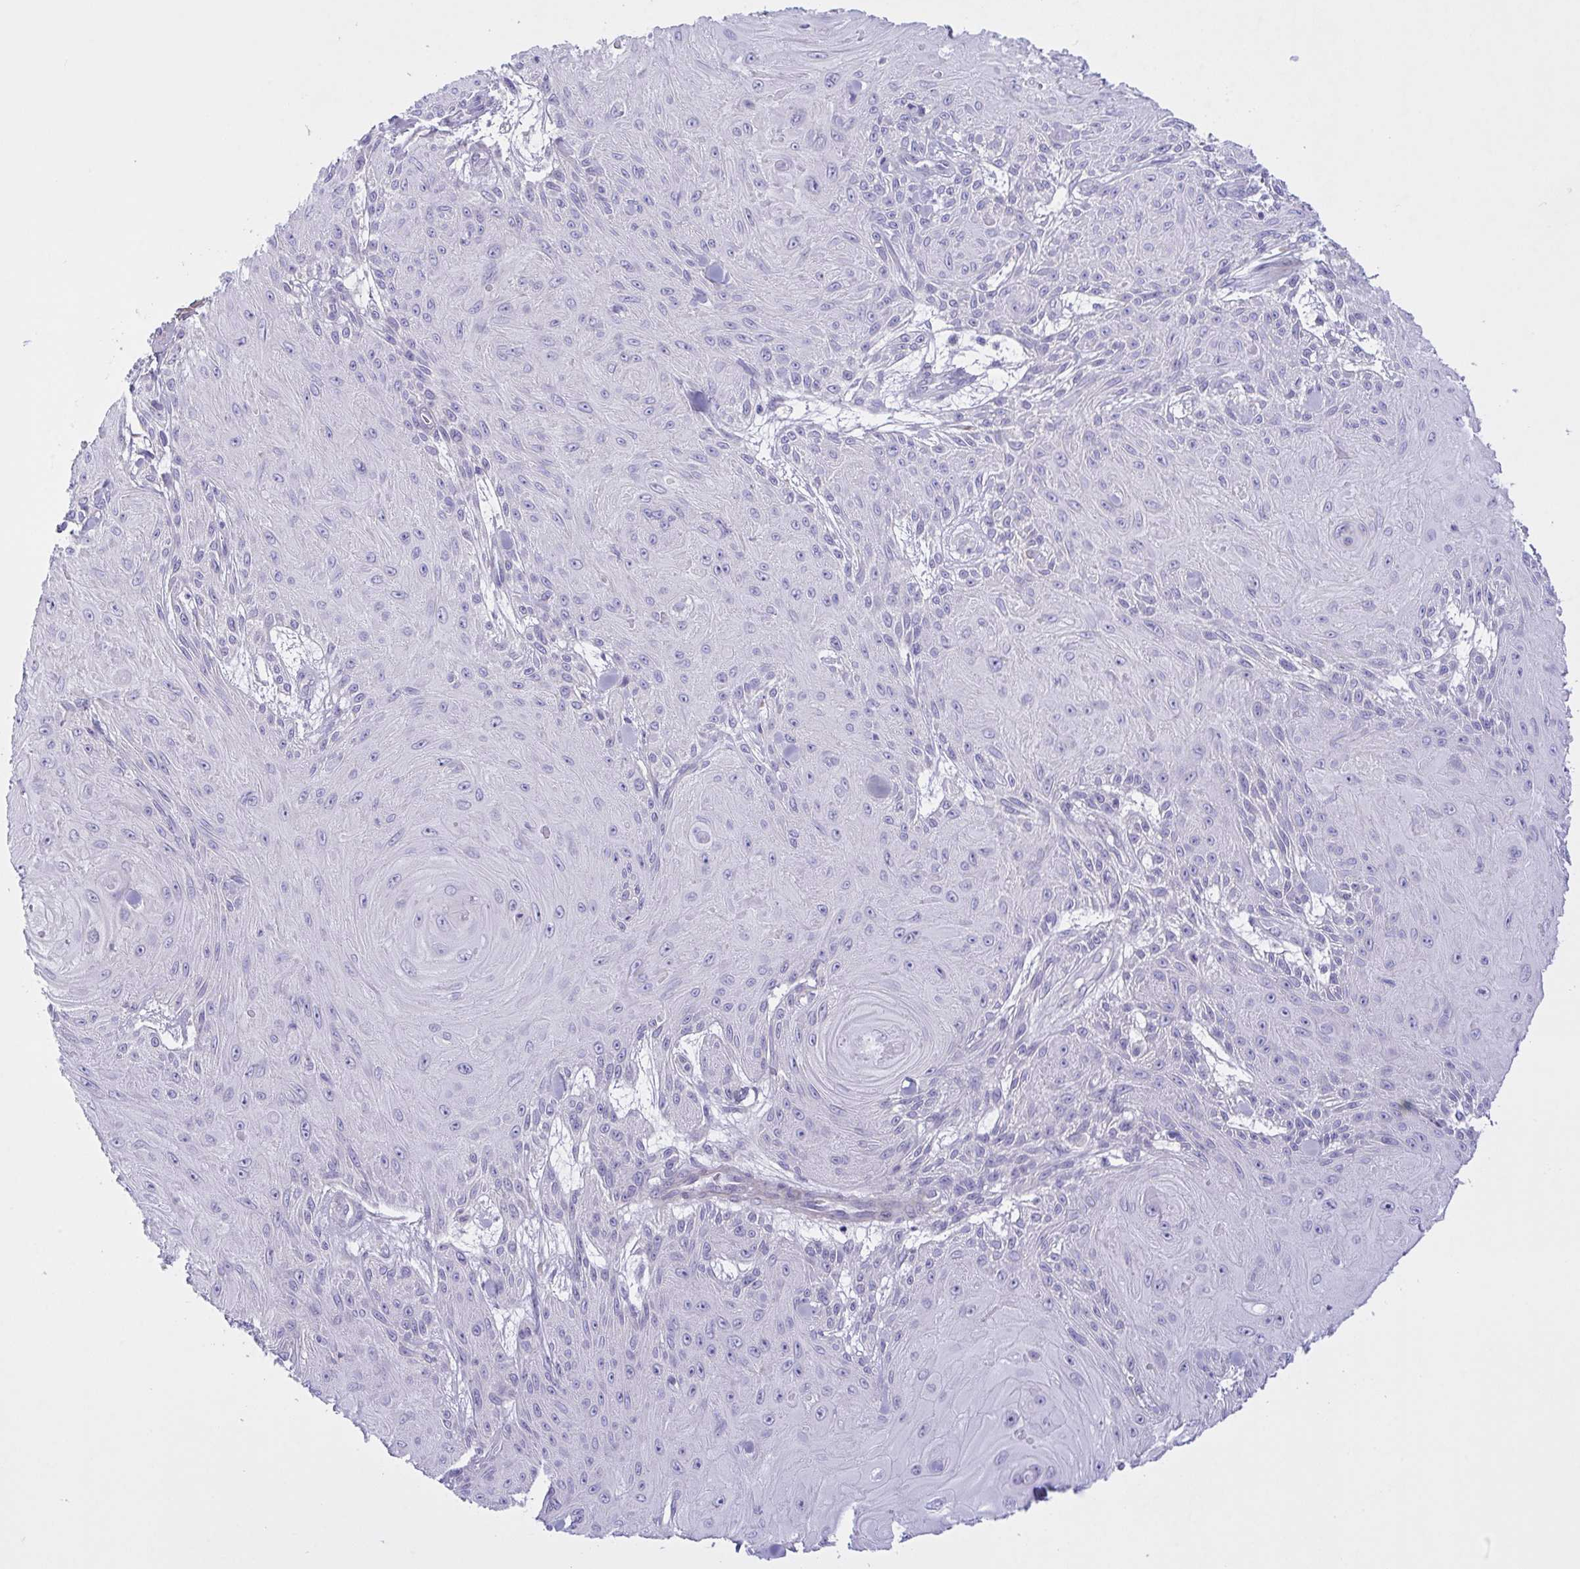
{"staining": {"intensity": "negative", "quantity": "none", "location": "none"}, "tissue": "skin cancer", "cell_type": "Tumor cells", "image_type": "cancer", "snomed": [{"axis": "morphology", "description": "Squamous cell carcinoma, NOS"}, {"axis": "topography", "description": "Skin"}], "caption": "This is an immunohistochemistry (IHC) micrograph of skin squamous cell carcinoma. There is no expression in tumor cells.", "gene": "FAM86B1", "patient": {"sex": "male", "age": 88}}